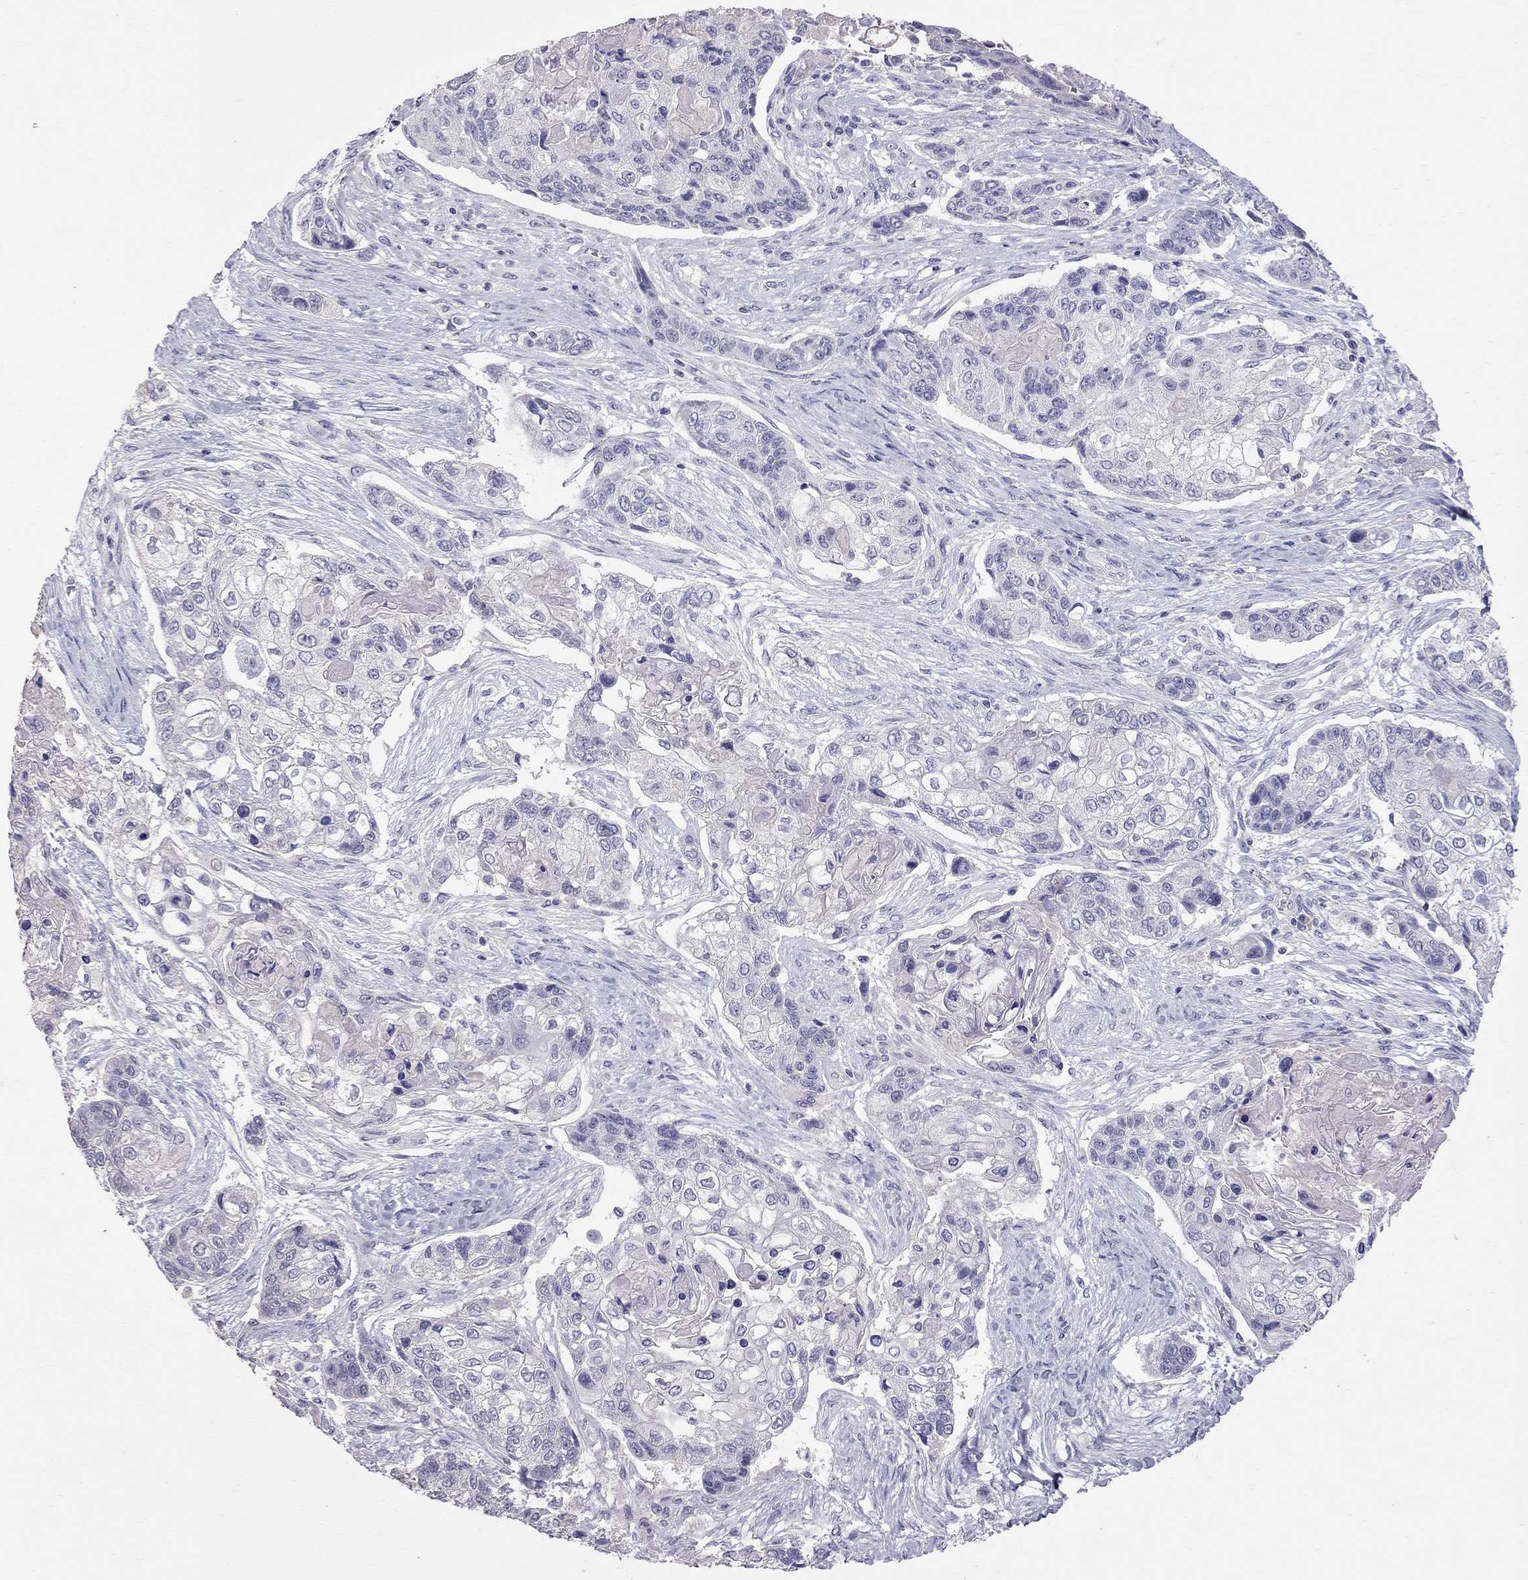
{"staining": {"intensity": "negative", "quantity": "none", "location": "none"}, "tissue": "lung cancer", "cell_type": "Tumor cells", "image_type": "cancer", "snomed": [{"axis": "morphology", "description": "Squamous cell carcinoma, NOS"}, {"axis": "topography", "description": "Lung"}], "caption": "Immunohistochemistry (IHC) of lung cancer reveals no expression in tumor cells.", "gene": "CFAP91", "patient": {"sex": "male", "age": 69}}